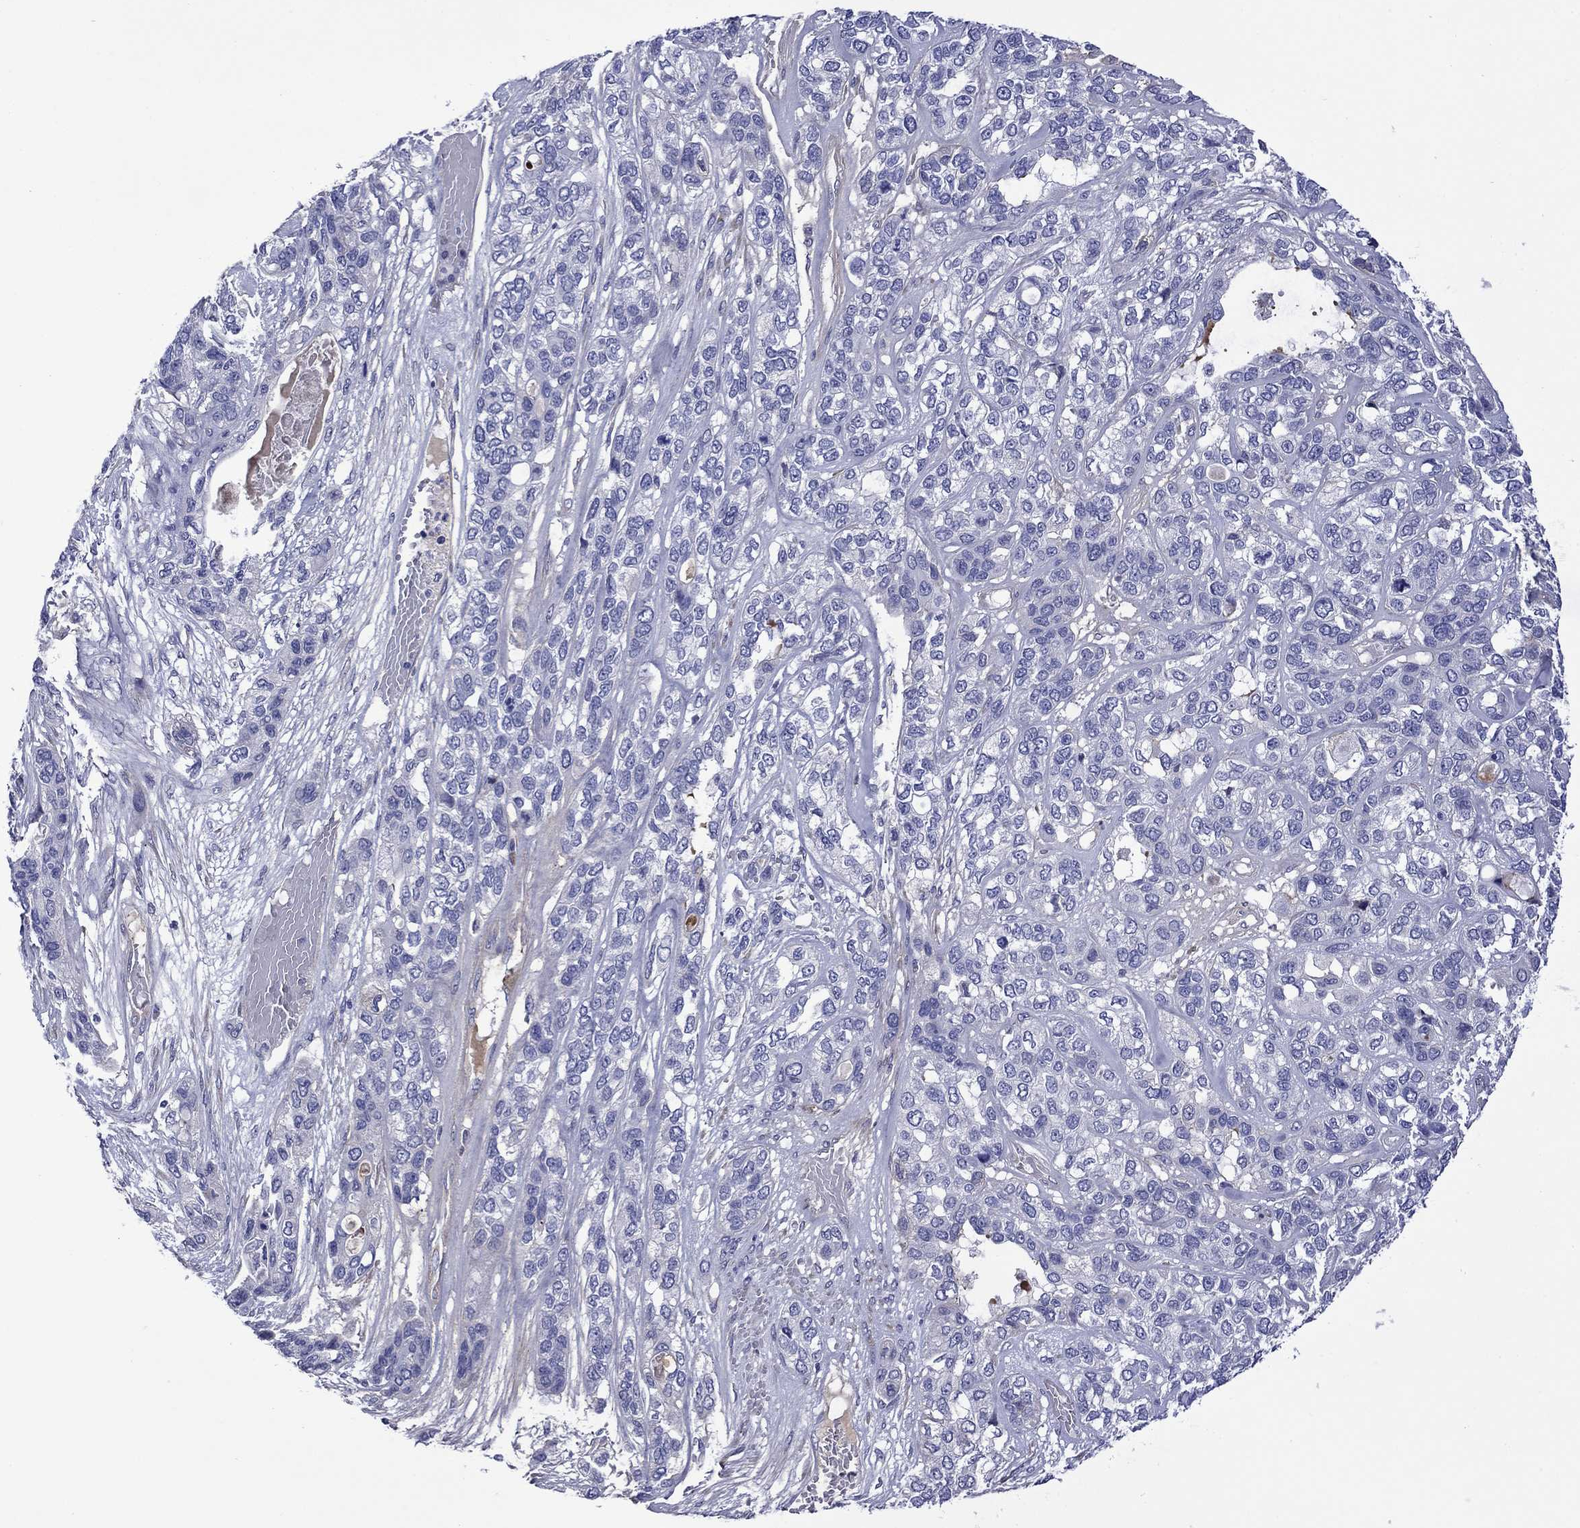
{"staining": {"intensity": "negative", "quantity": "none", "location": "none"}, "tissue": "lung cancer", "cell_type": "Tumor cells", "image_type": "cancer", "snomed": [{"axis": "morphology", "description": "Squamous cell carcinoma, NOS"}, {"axis": "topography", "description": "Lung"}], "caption": "Lung cancer was stained to show a protein in brown. There is no significant positivity in tumor cells.", "gene": "HSPG2", "patient": {"sex": "female", "age": 70}}